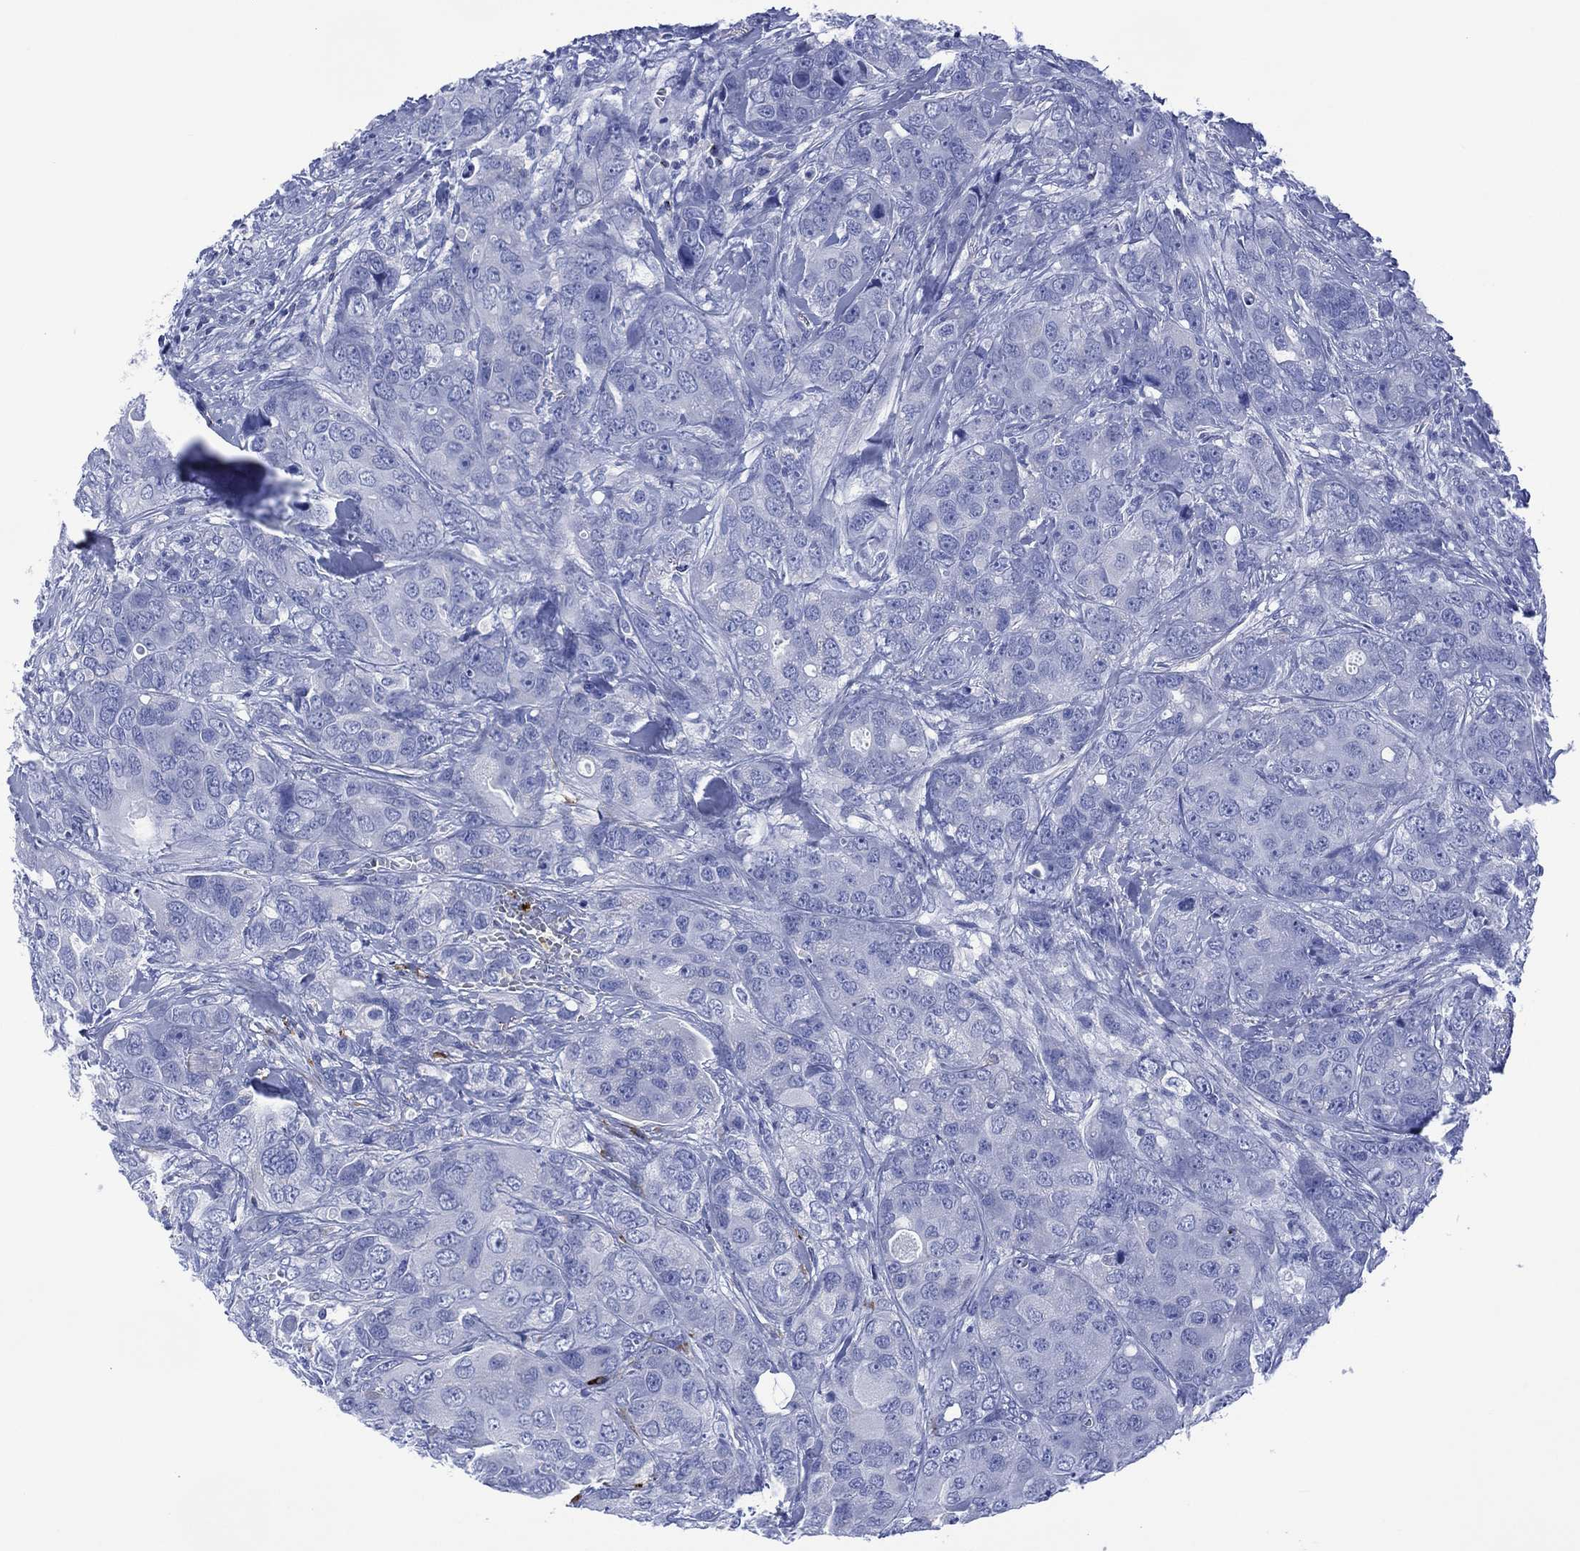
{"staining": {"intensity": "negative", "quantity": "none", "location": "none"}, "tissue": "breast cancer", "cell_type": "Tumor cells", "image_type": "cancer", "snomed": [{"axis": "morphology", "description": "Duct carcinoma"}, {"axis": "topography", "description": "Breast"}], "caption": "This photomicrograph is of breast cancer stained with immunohistochemistry to label a protein in brown with the nuclei are counter-stained blue. There is no positivity in tumor cells. (Stains: DAB IHC with hematoxylin counter stain, Microscopy: brightfield microscopy at high magnification).", "gene": "DPP4", "patient": {"sex": "female", "age": 43}}